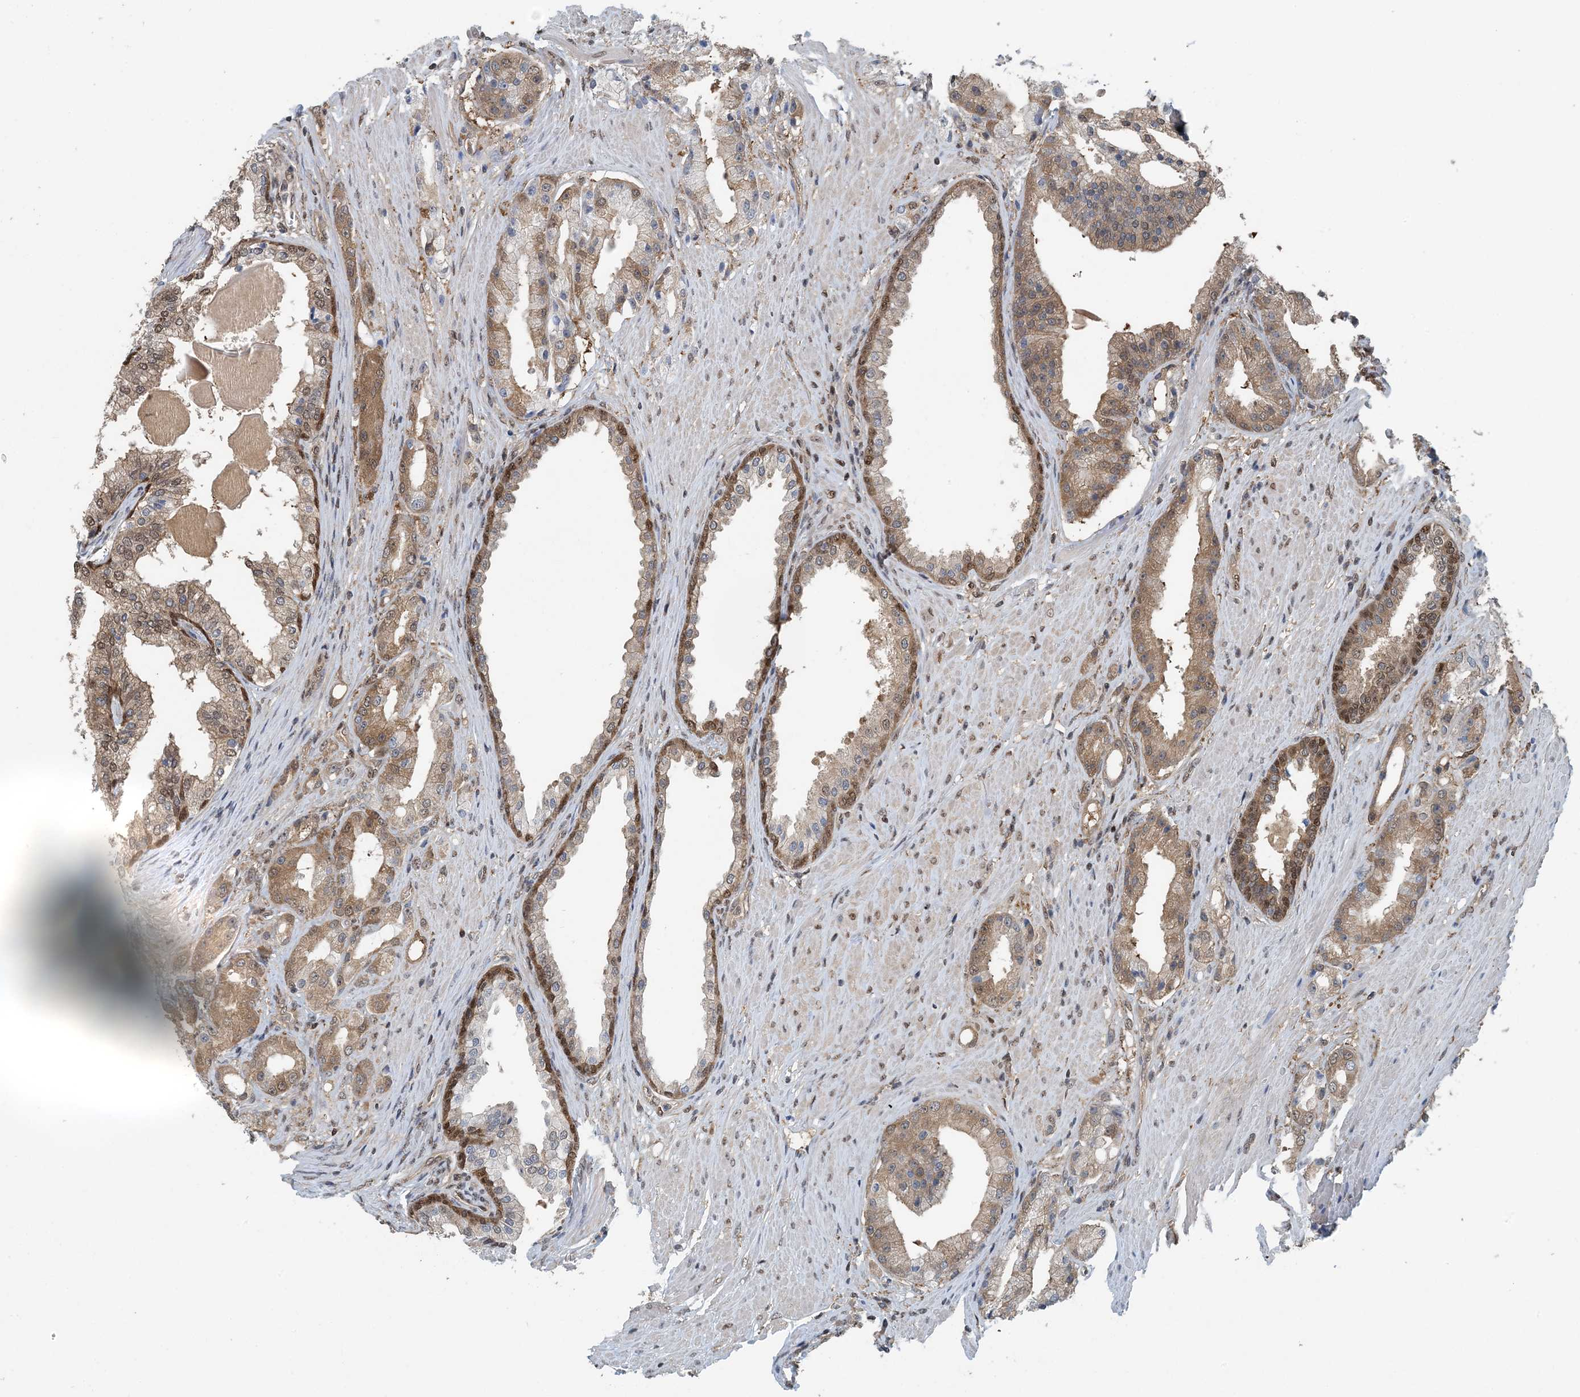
{"staining": {"intensity": "moderate", "quantity": ">75%", "location": "cytoplasmic/membranous"}, "tissue": "prostate cancer", "cell_type": "Tumor cells", "image_type": "cancer", "snomed": [{"axis": "morphology", "description": "Adenocarcinoma, Low grade"}, {"axis": "topography", "description": "Prostate"}], "caption": "High-power microscopy captured an immunohistochemistry micrograph of prostate cancer, revealing moderate cytoplasmic/membranous expression in approximately >75% of tumor cells. (Stains: DAB (3,3'-diaminobenzidine) in brown, nuclei in blue, Microscopy: brightfield microscopy at high magnification).", "gene": "HIKESHI", "patient": {"sex": "male", "age": 67}}